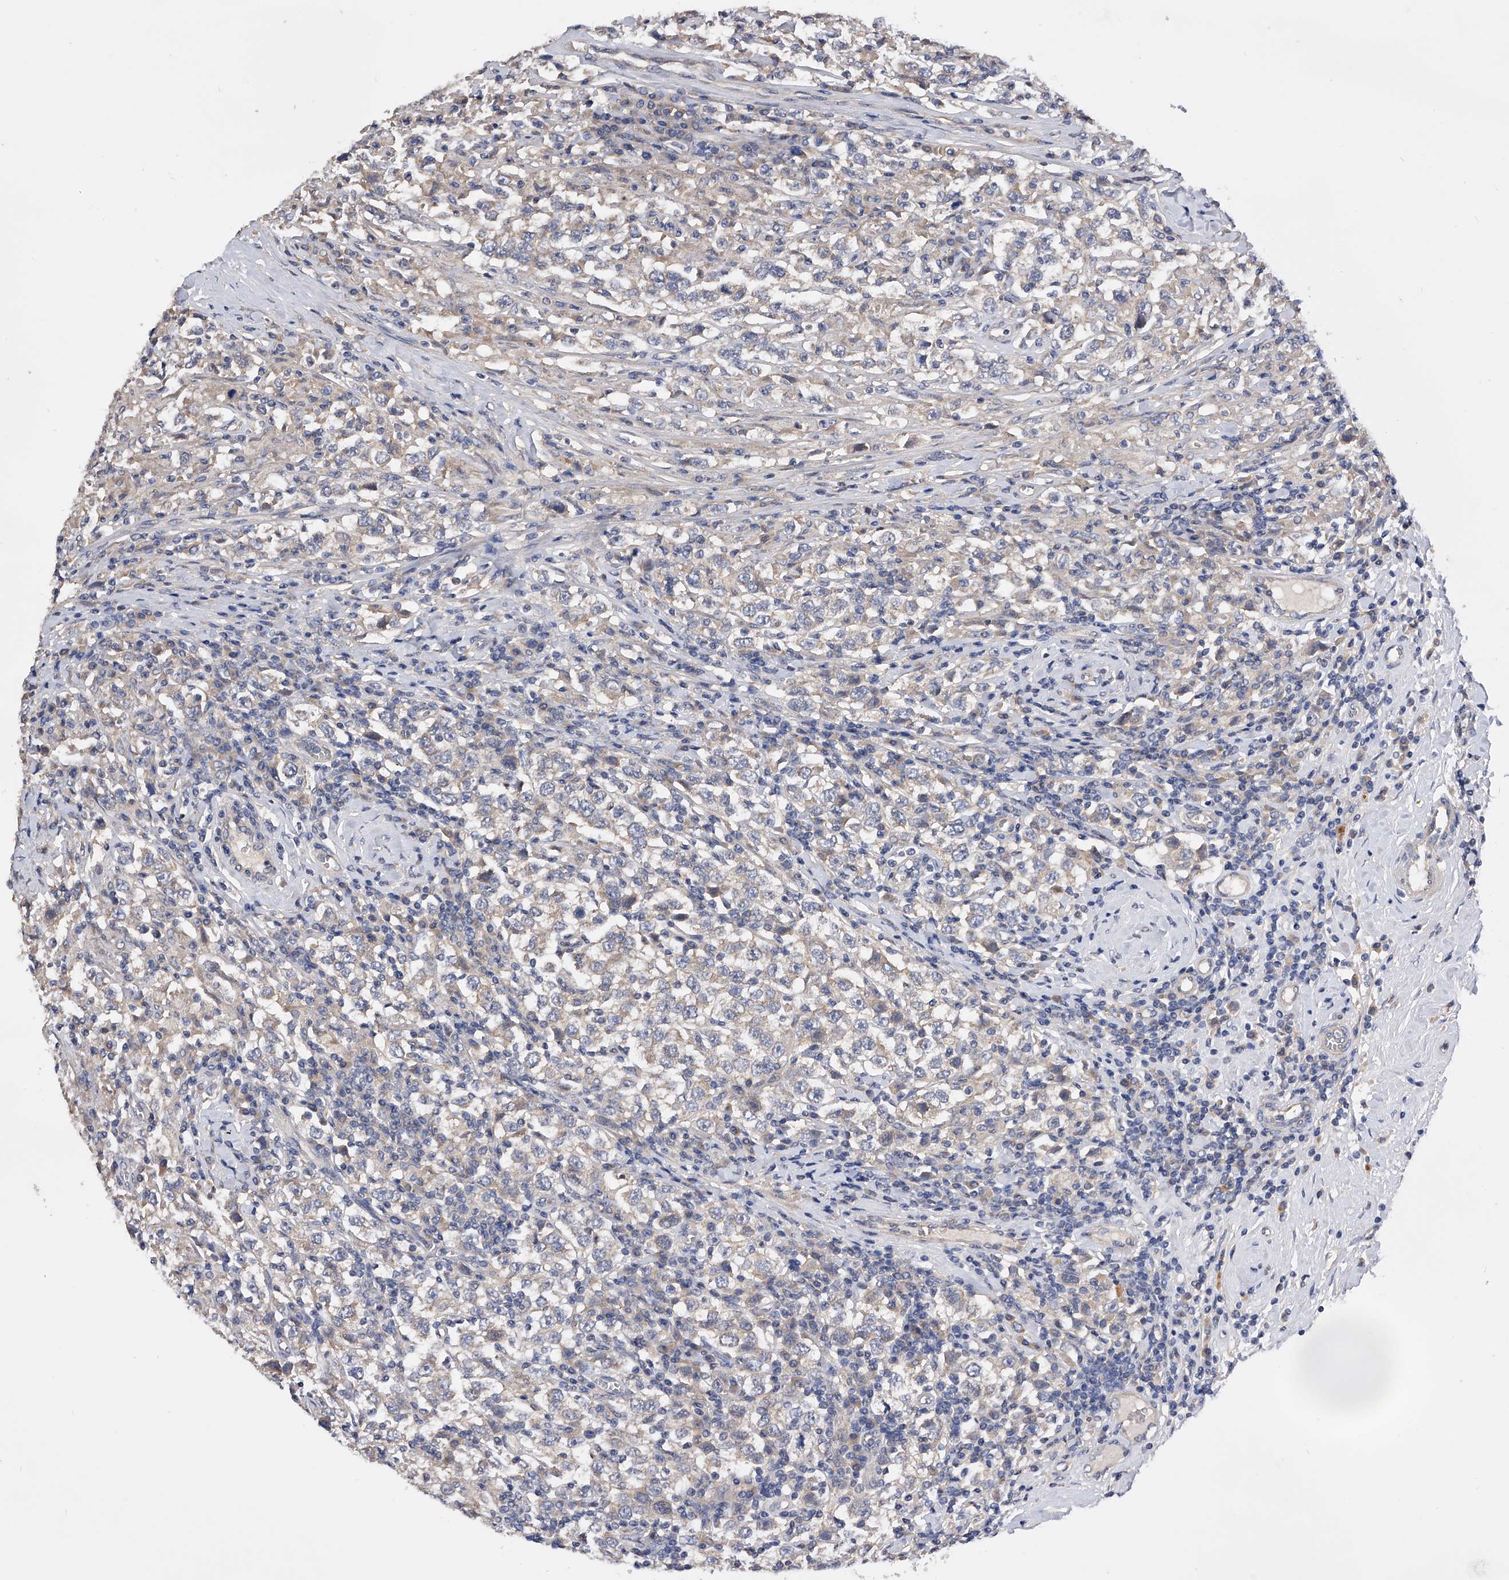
{"staining": {"intensity": "weak", "quantity": "<25%", "location": "cytoplasmic/membranous"}, "tissue": "testis cancer", "cell_type": "Tumor cells", "image_type": "cancer", "snomed": [{"axis": "morphology", "description": "Seminoma, NOS"}, {"axis": "topography", "description": "Testis"}], "caption": "A histopathology image of human testis seminoma is negative for staining in tumor cells.", "gene": "ARL4C", "patient": {"sex": "male", "age": 41}}